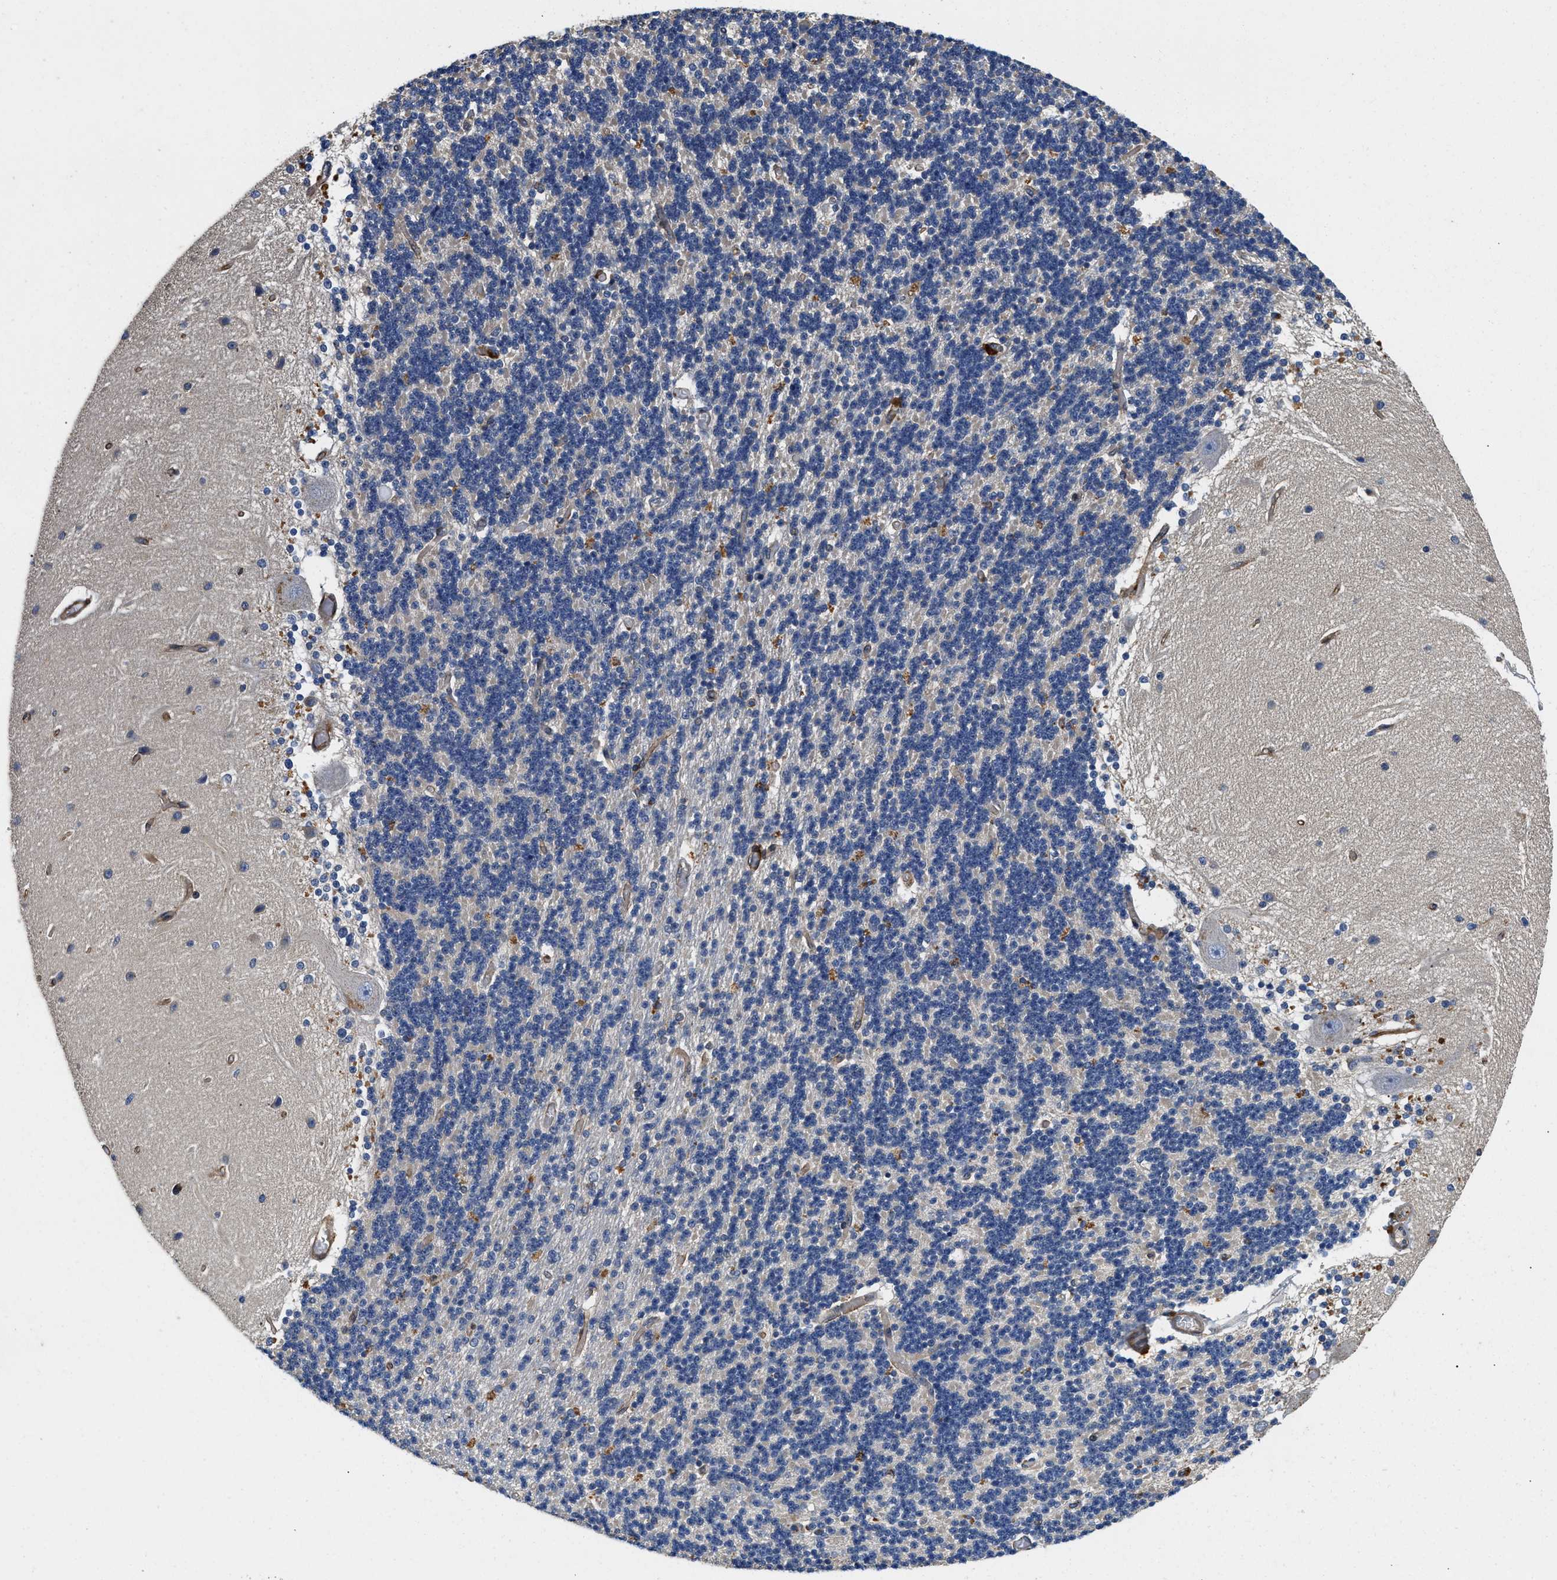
{"staining": {"intensity": "negative", "quantity": "none", "location": "none"}, "tissue": "cerebellum", "cell_type": "Cells in granular layer", "image_type": "normal", "snomed": [{"axis": "morphology", "description": "Normal tissue, NOS"}, {"axis": "topography", "description": "Cerebellum"}], "caption": "High power microscopy micrograph of an IHC micrograph of normal cerebellum, revealing no significant positivity in cells in granular layer.", "gene": "RAPH1", "patient": {"sex": "female", "age": 54}}